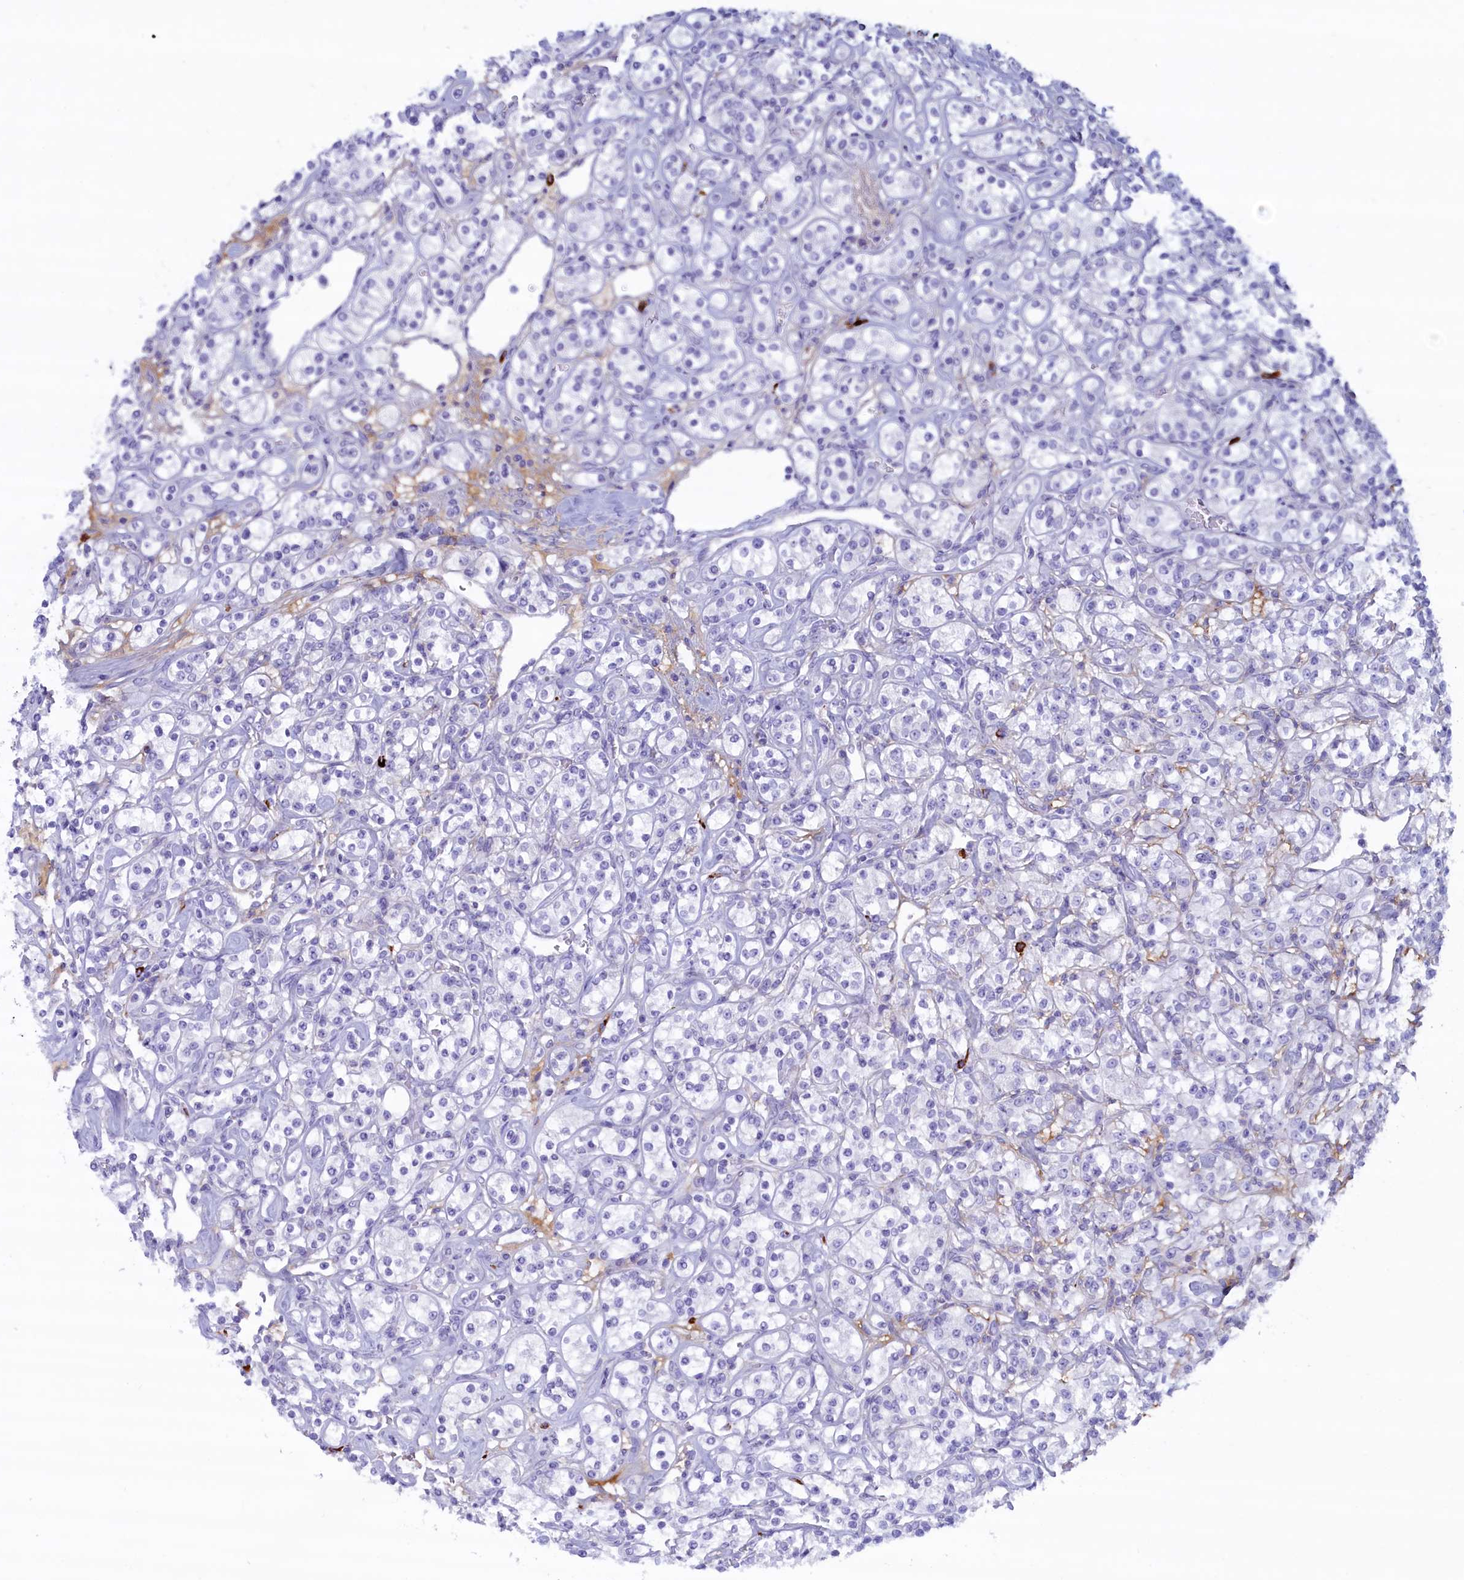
{"staining": {"intensity": "negative", "quantity": "none", "location": "none"}, "tissue": "renal cancer", "cell_type": "Tumor cells", "image_type": "cancer", "snomed": [{"axis": "morphology", "description": "Adenocarcinoma, NOS"}, {"axis": "topography", "description": "Kidney"}], "caption": "Immunohistochemical staining of human renal cancer (adenocarcinoma) reveals no significant expression in tumor cells.", "gene": "MPV17L2", "patient": {"sex": "male", "age": 77}}